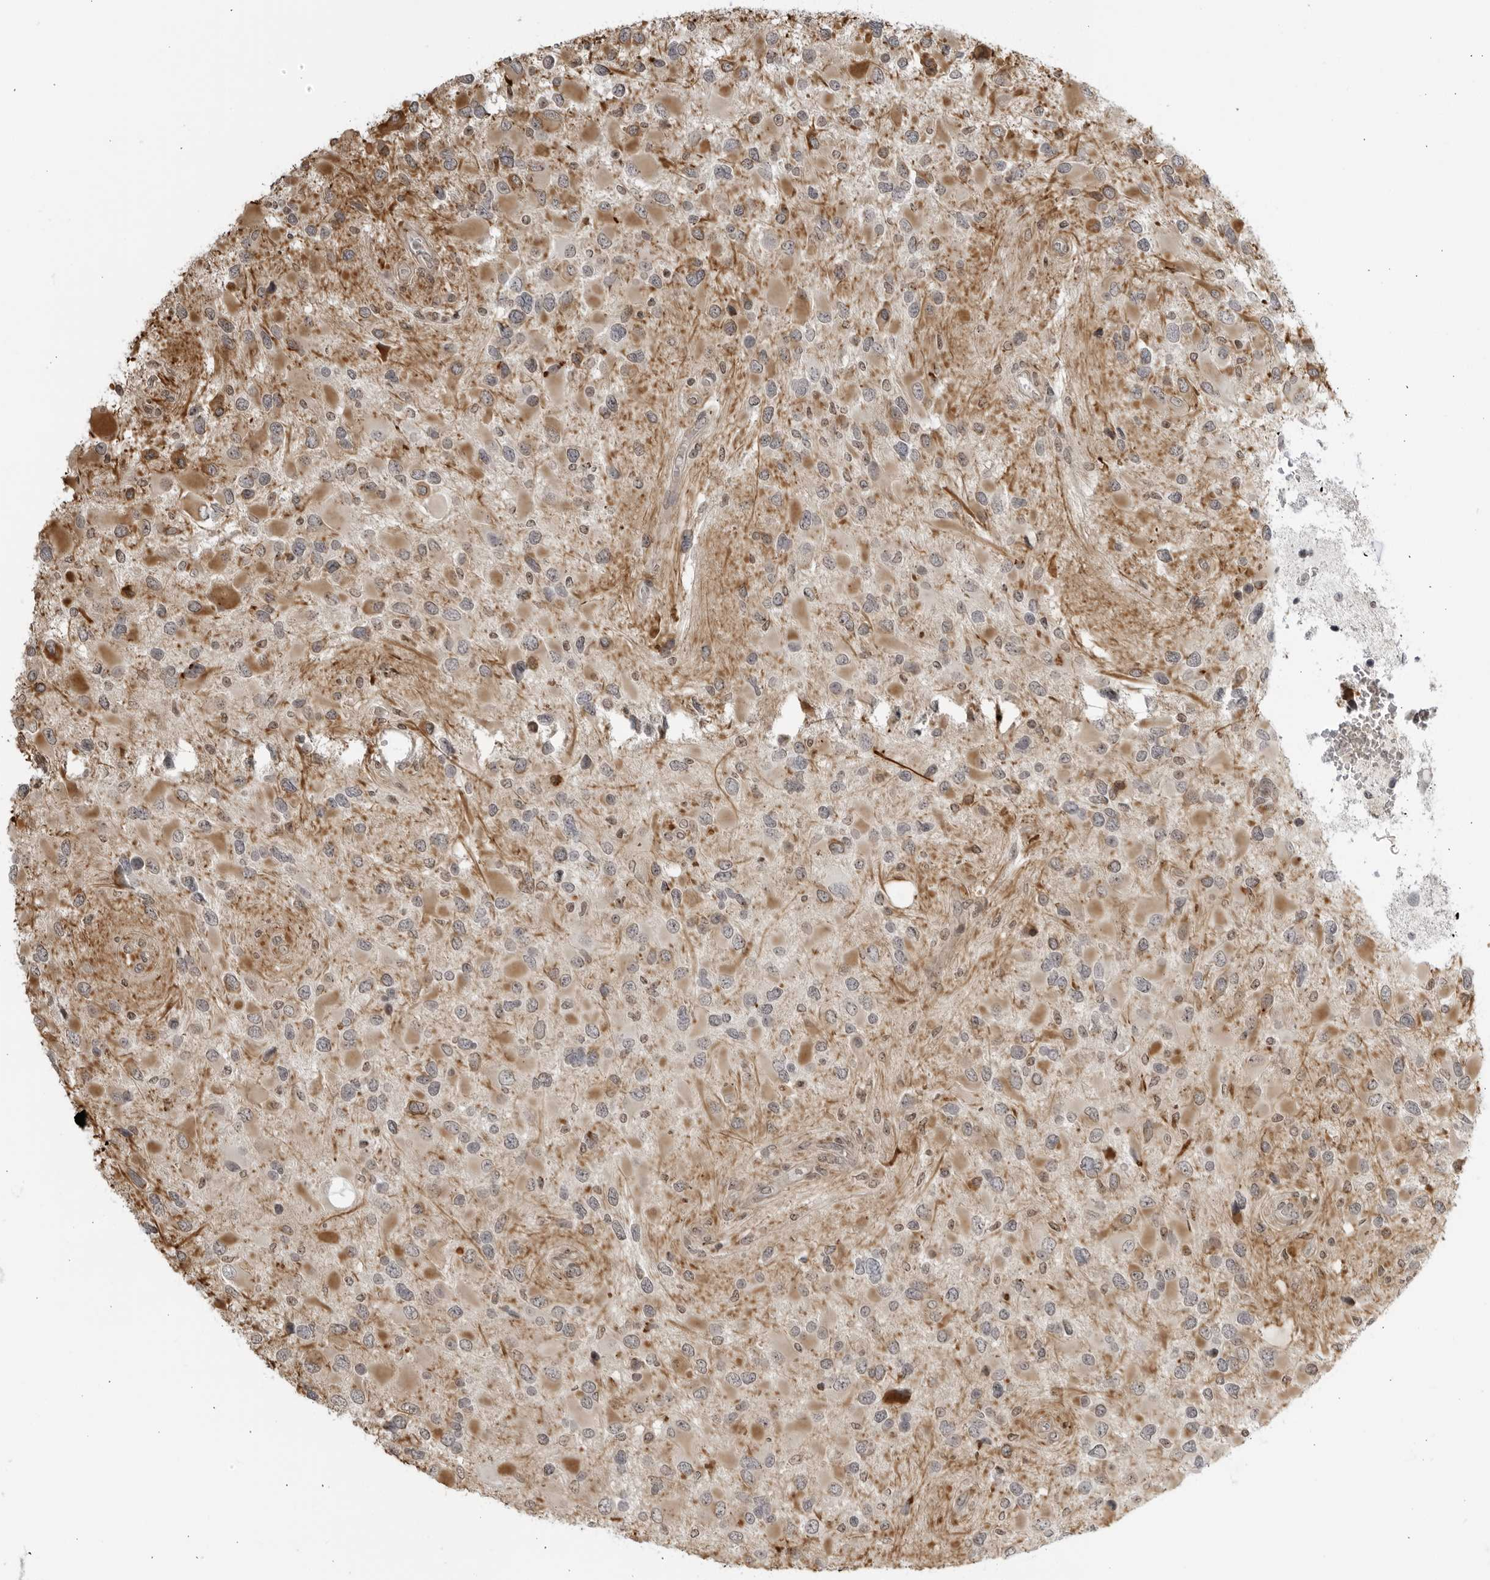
{"staining": {"intensity": "moderate", "quantity": "<25%", "location": "cytoplasmic/membranous"}, "tissue": "glioma", "cell_type": "Tumor cells", "image_type": "cancer", "snomed": [{"axis": "morphology", "description": "Glioma, malignant, High grade"}, {"axis": "topography", "description": "Brain"}], "caption": "Approximately <25% of tumor cells in malignant glioma (high-grade) demonstrate moderate cytoplasmic/membranous protein expression as visualized by brown immunohistochemical staining.", "gene": "TCF21", "patient": {"sex": "male", "age": 53}}